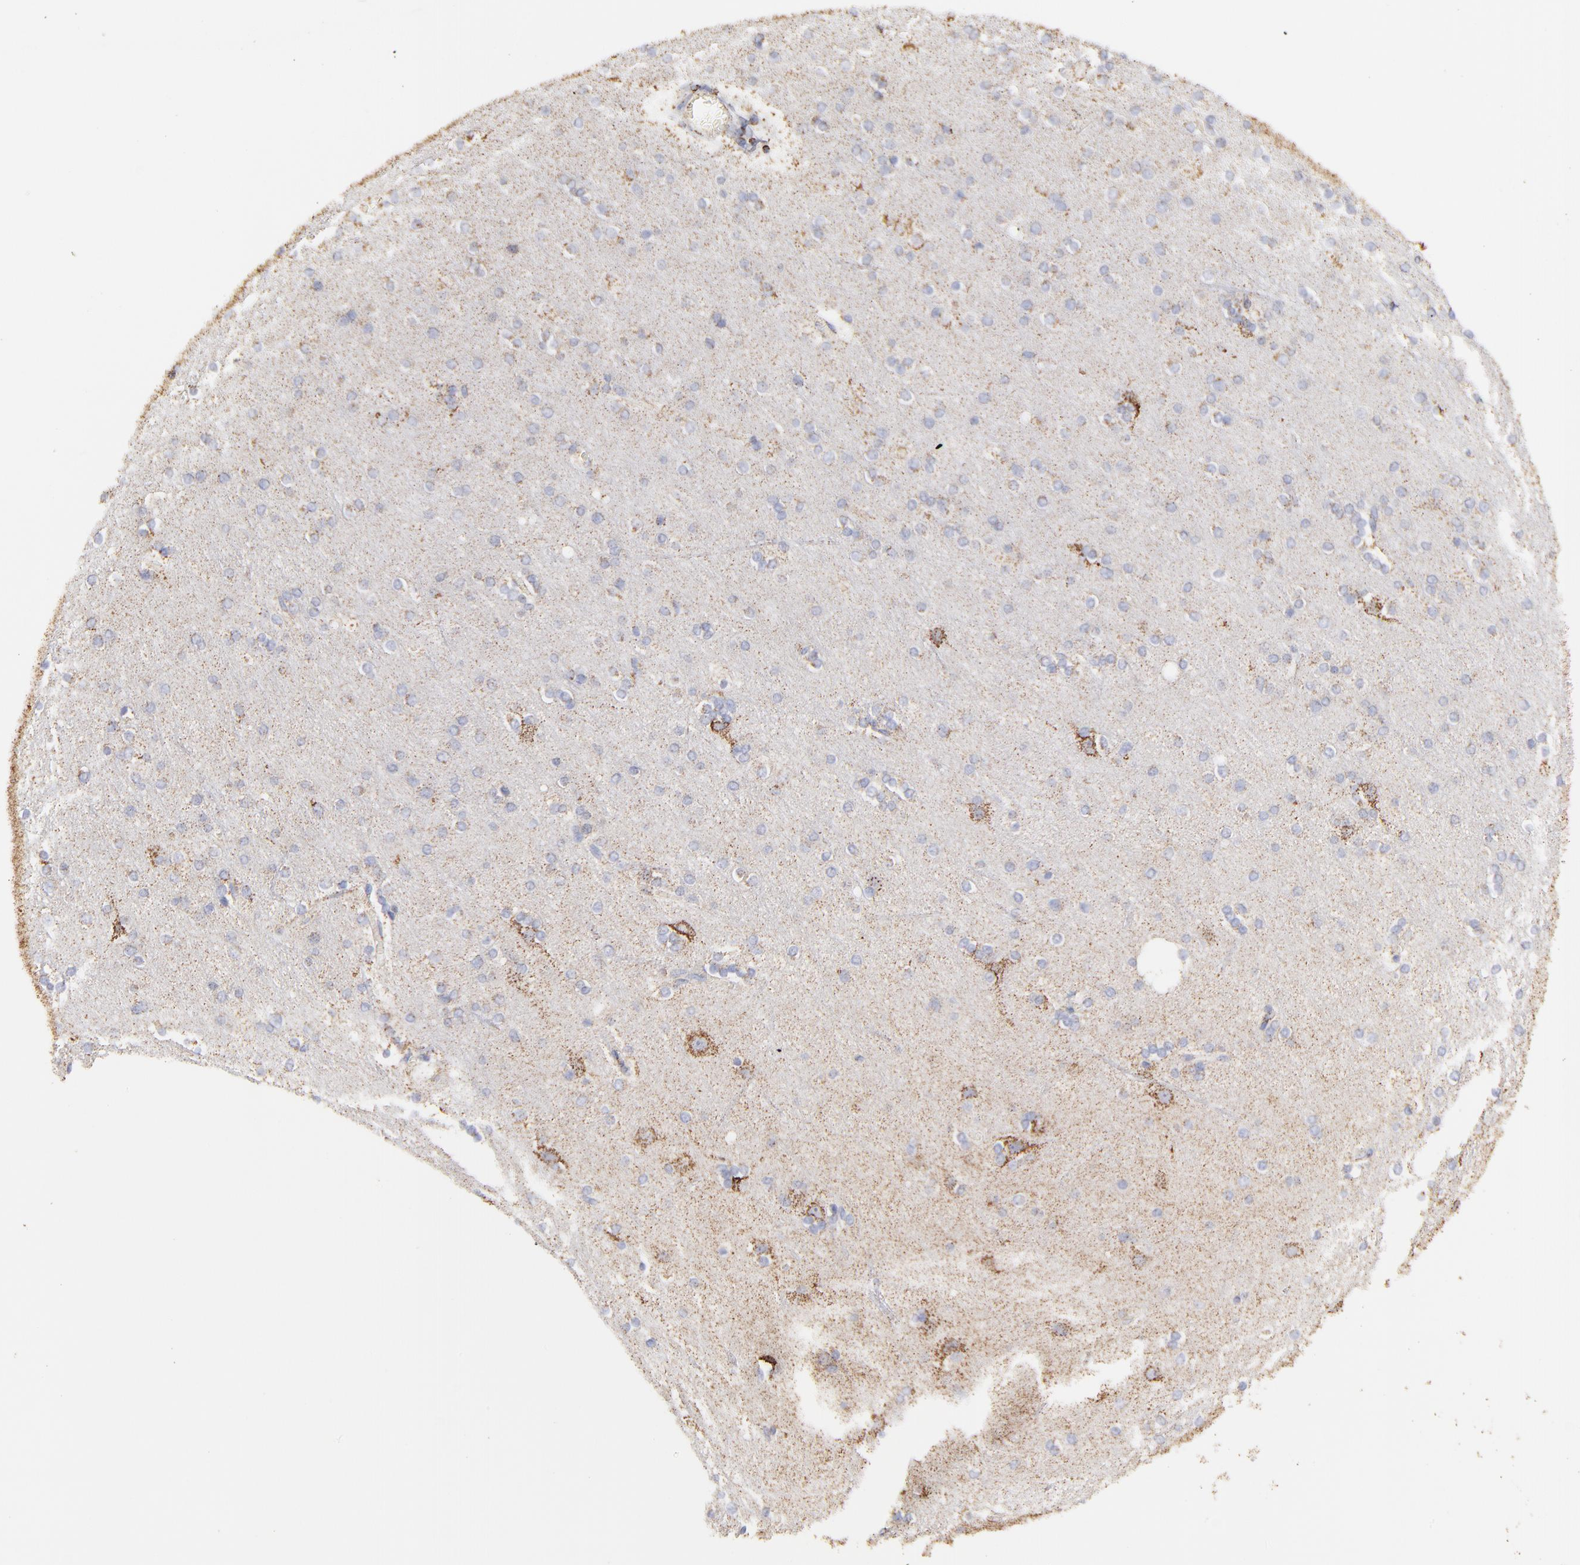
{"staining": {"intensity": "negative", "quantity": "none", "location": "none"}, "tissue": "cerebral cortex", "cell_type": "Endothelial cells", "image_type": "normal", "snomed": [{"axis": "morphology", "description": "Normal tissue, NOS"}, {"axis": "topography", "description": "Cerebral cortex"}], "caption": "Protein analysis of unremarkable cerebral cortex displays no significant positivity in endothelial cells.", "gene": "COX4I1", "patient": {"sex": "female", "age": 54}}